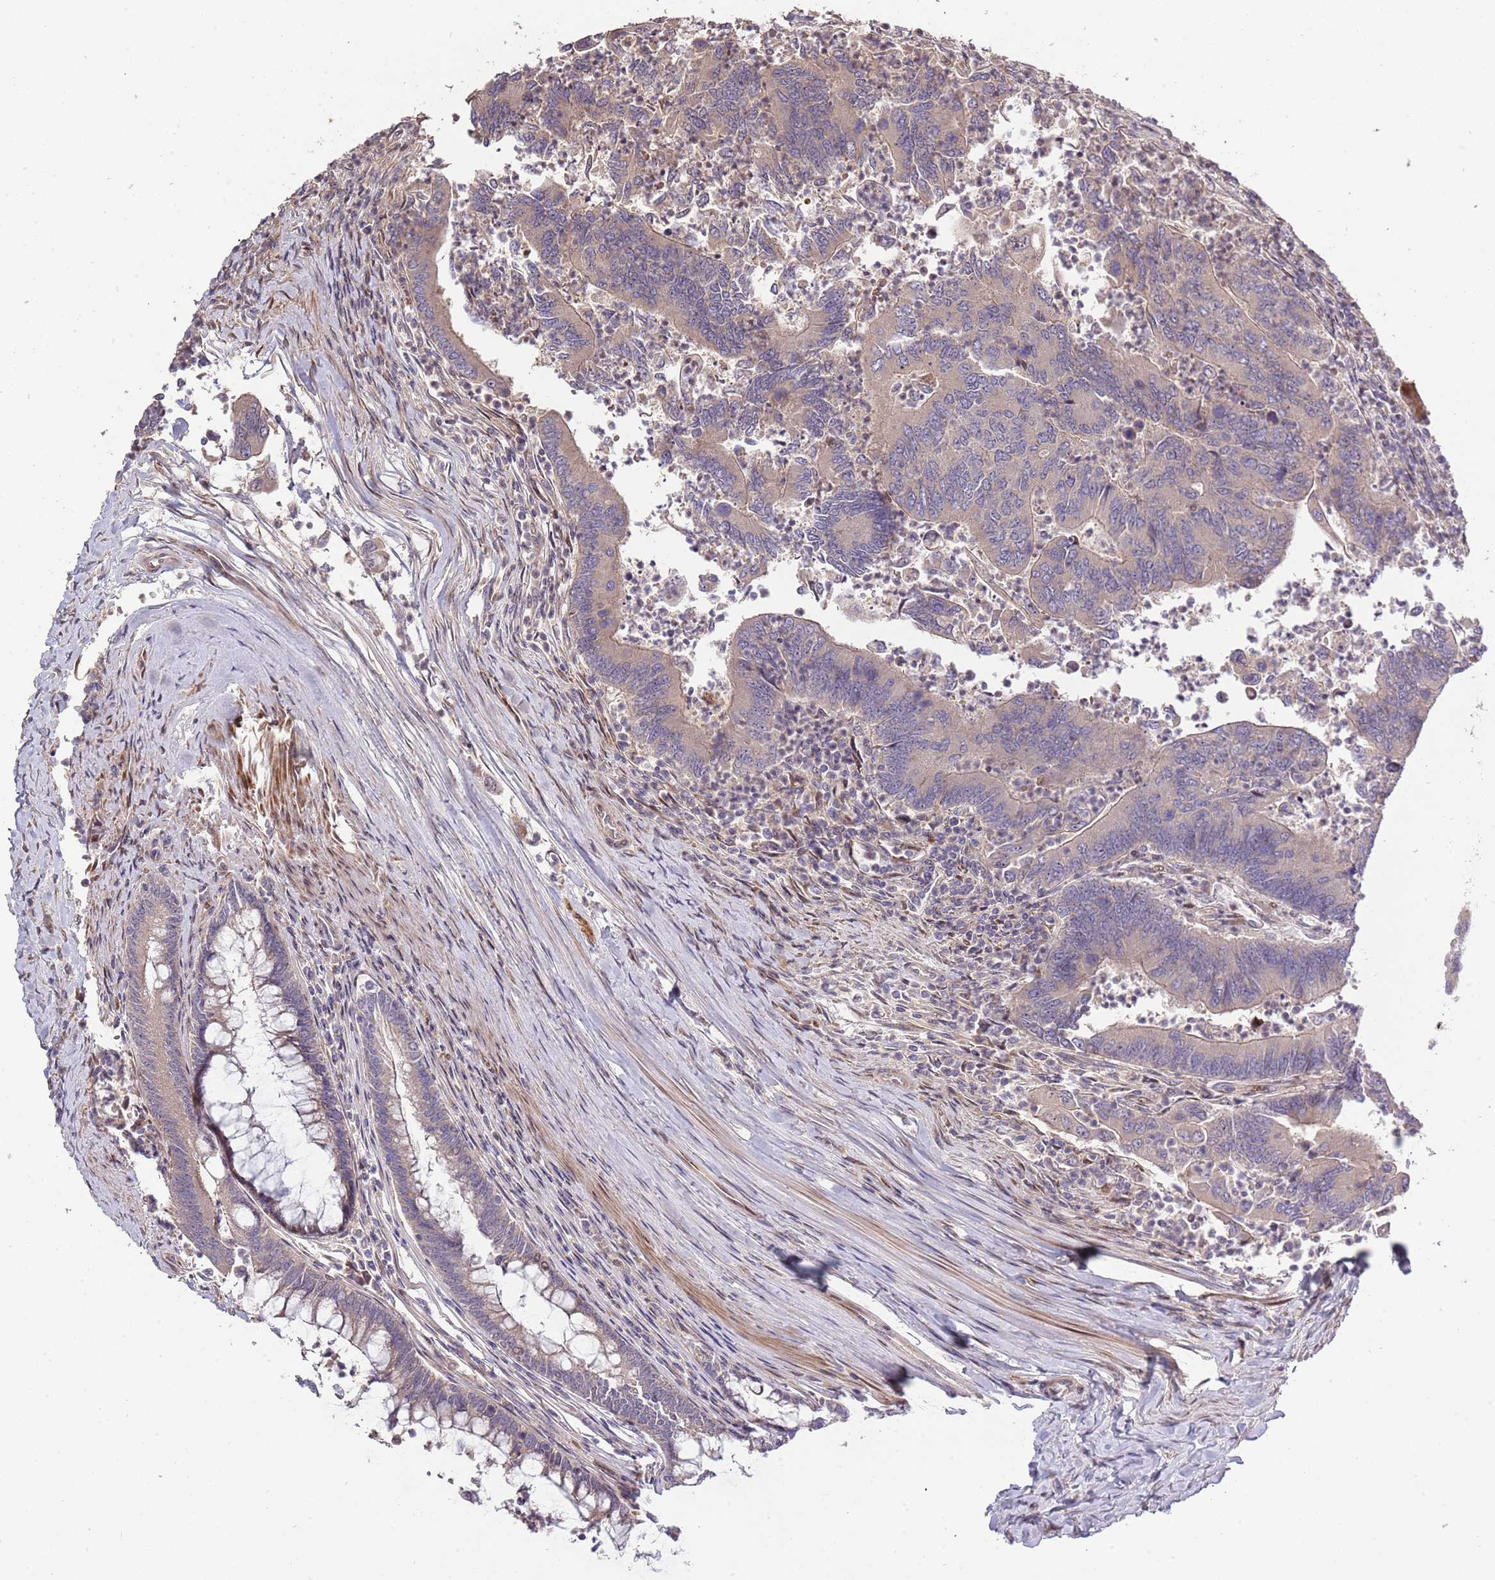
{"staining": {"intensity": "weak", "quantity": "<25%", "location": "cytoplasmic/membranous"}, "tissue": "colorectal cancer", "cell_type": "Tumor cells", "image_type": "cancer", "snomed": [{"axis": "morphology", "description": "Adenocarcinoma, NOS"}, {"axis": "topography", "description": "Colon"}], "caption": "IHC micrograph of neoplastic tissue: colorectal cancer stained with DAB (3,3'-diaminobenzidine) reveals no significant protein staining in tumor cells. (Immunohistochemistry (ihc), brightfield microscopy, high magnification).", "gene": "SYNDIG1L", "patient": {"sex": "female", "age": 67}}